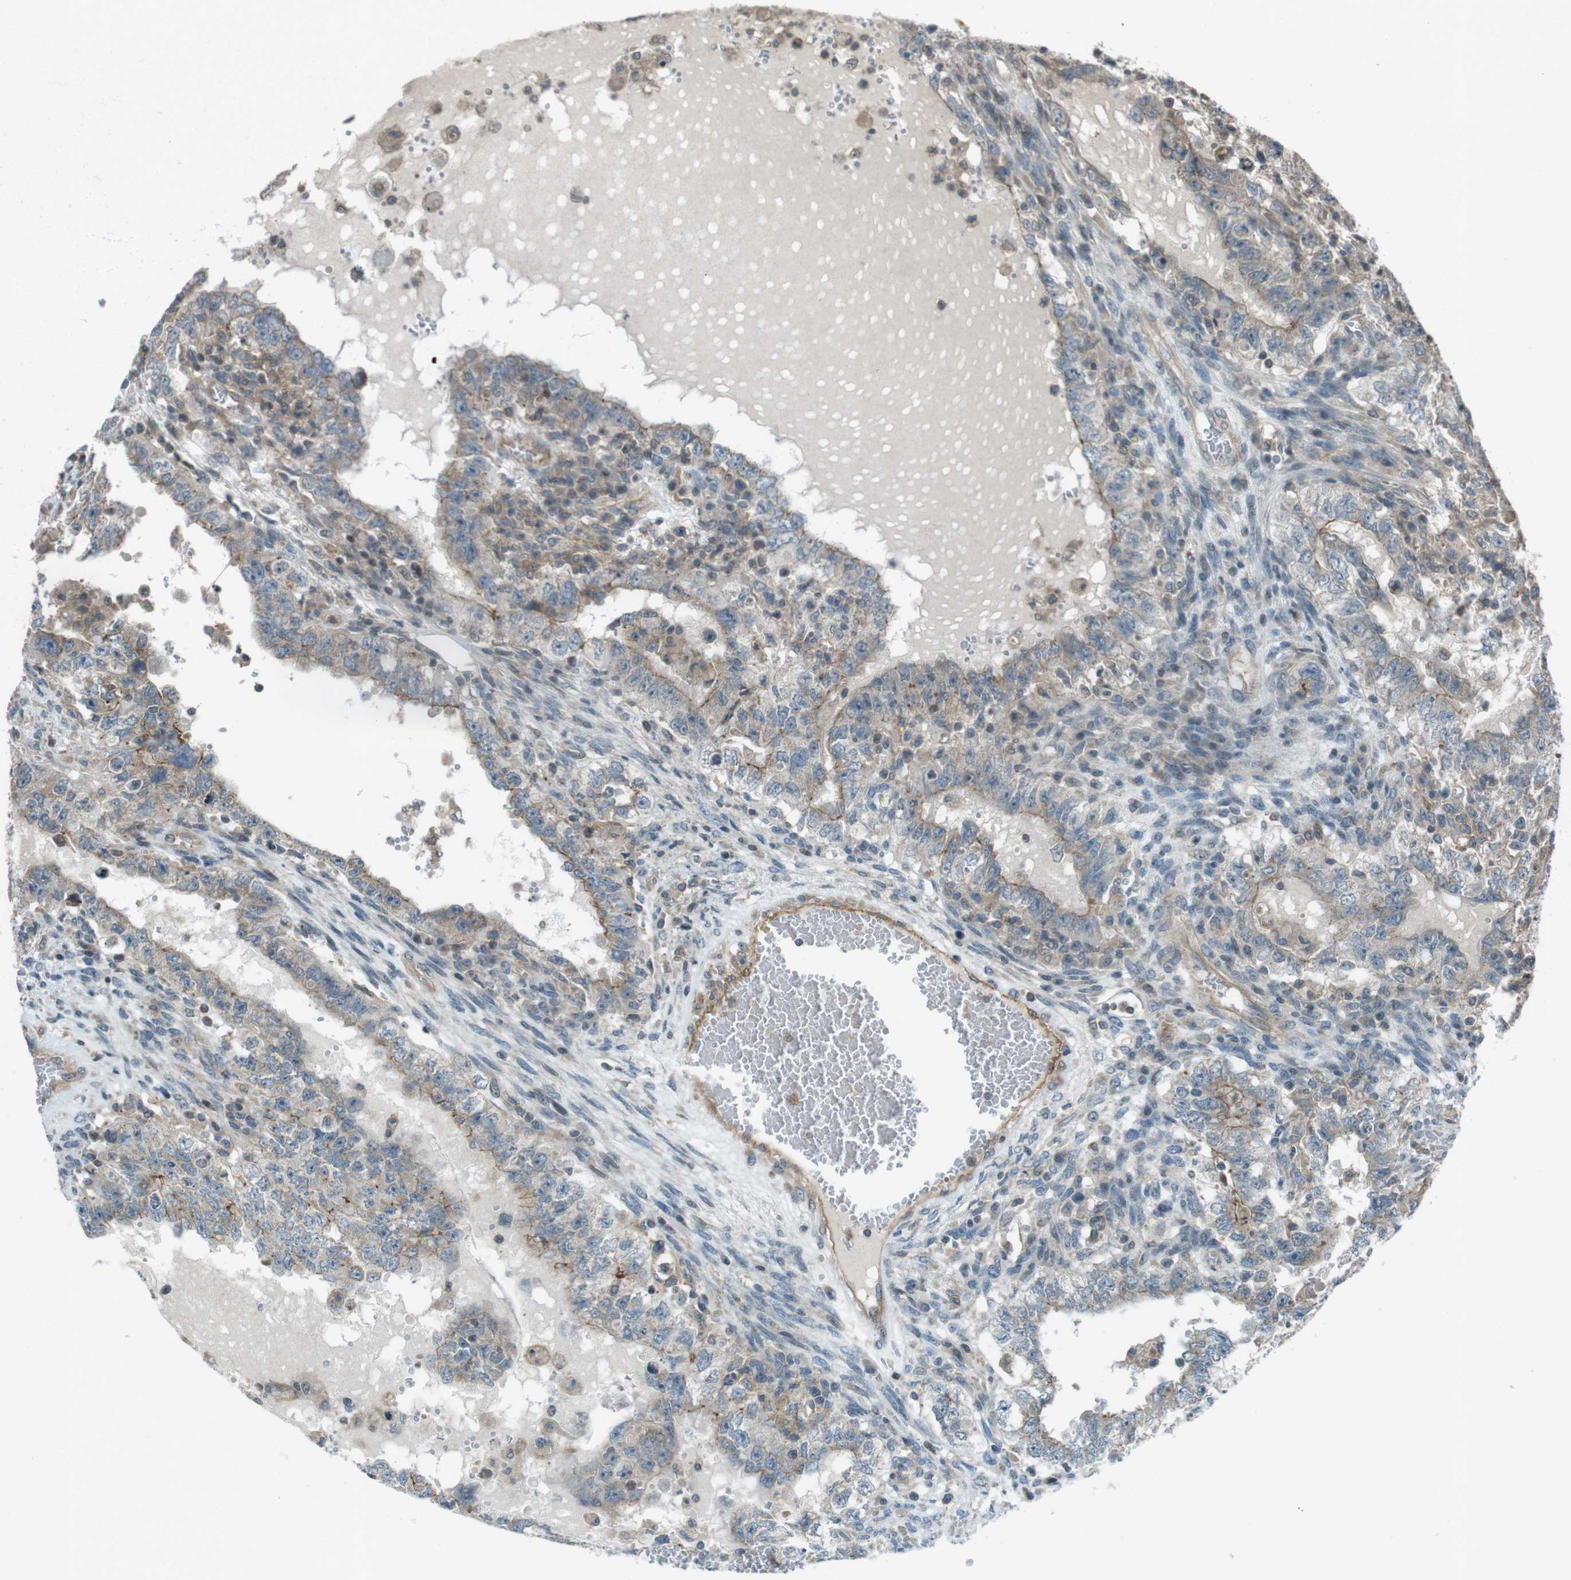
{"staining": {"intensity": "weak", "quantity": "<25%", "location": "cytoplasmic/membranous"}, "tissue": "testis cancer", "cell_type": "Tumor cells", "image_type": "cancer", "snomed": [{"axis": "morphology", "description": "Carcinoma, Embryonal, NOS"}, {"axis": "topography", "description": "Testis"}], "caption": "This is a image of immunohistochemistry staining of embryonal carcinoma (testis), which shows no positivity in tumor cells.", "gene": "ZYX", "patient": {"sex": "male", "age": 26}}